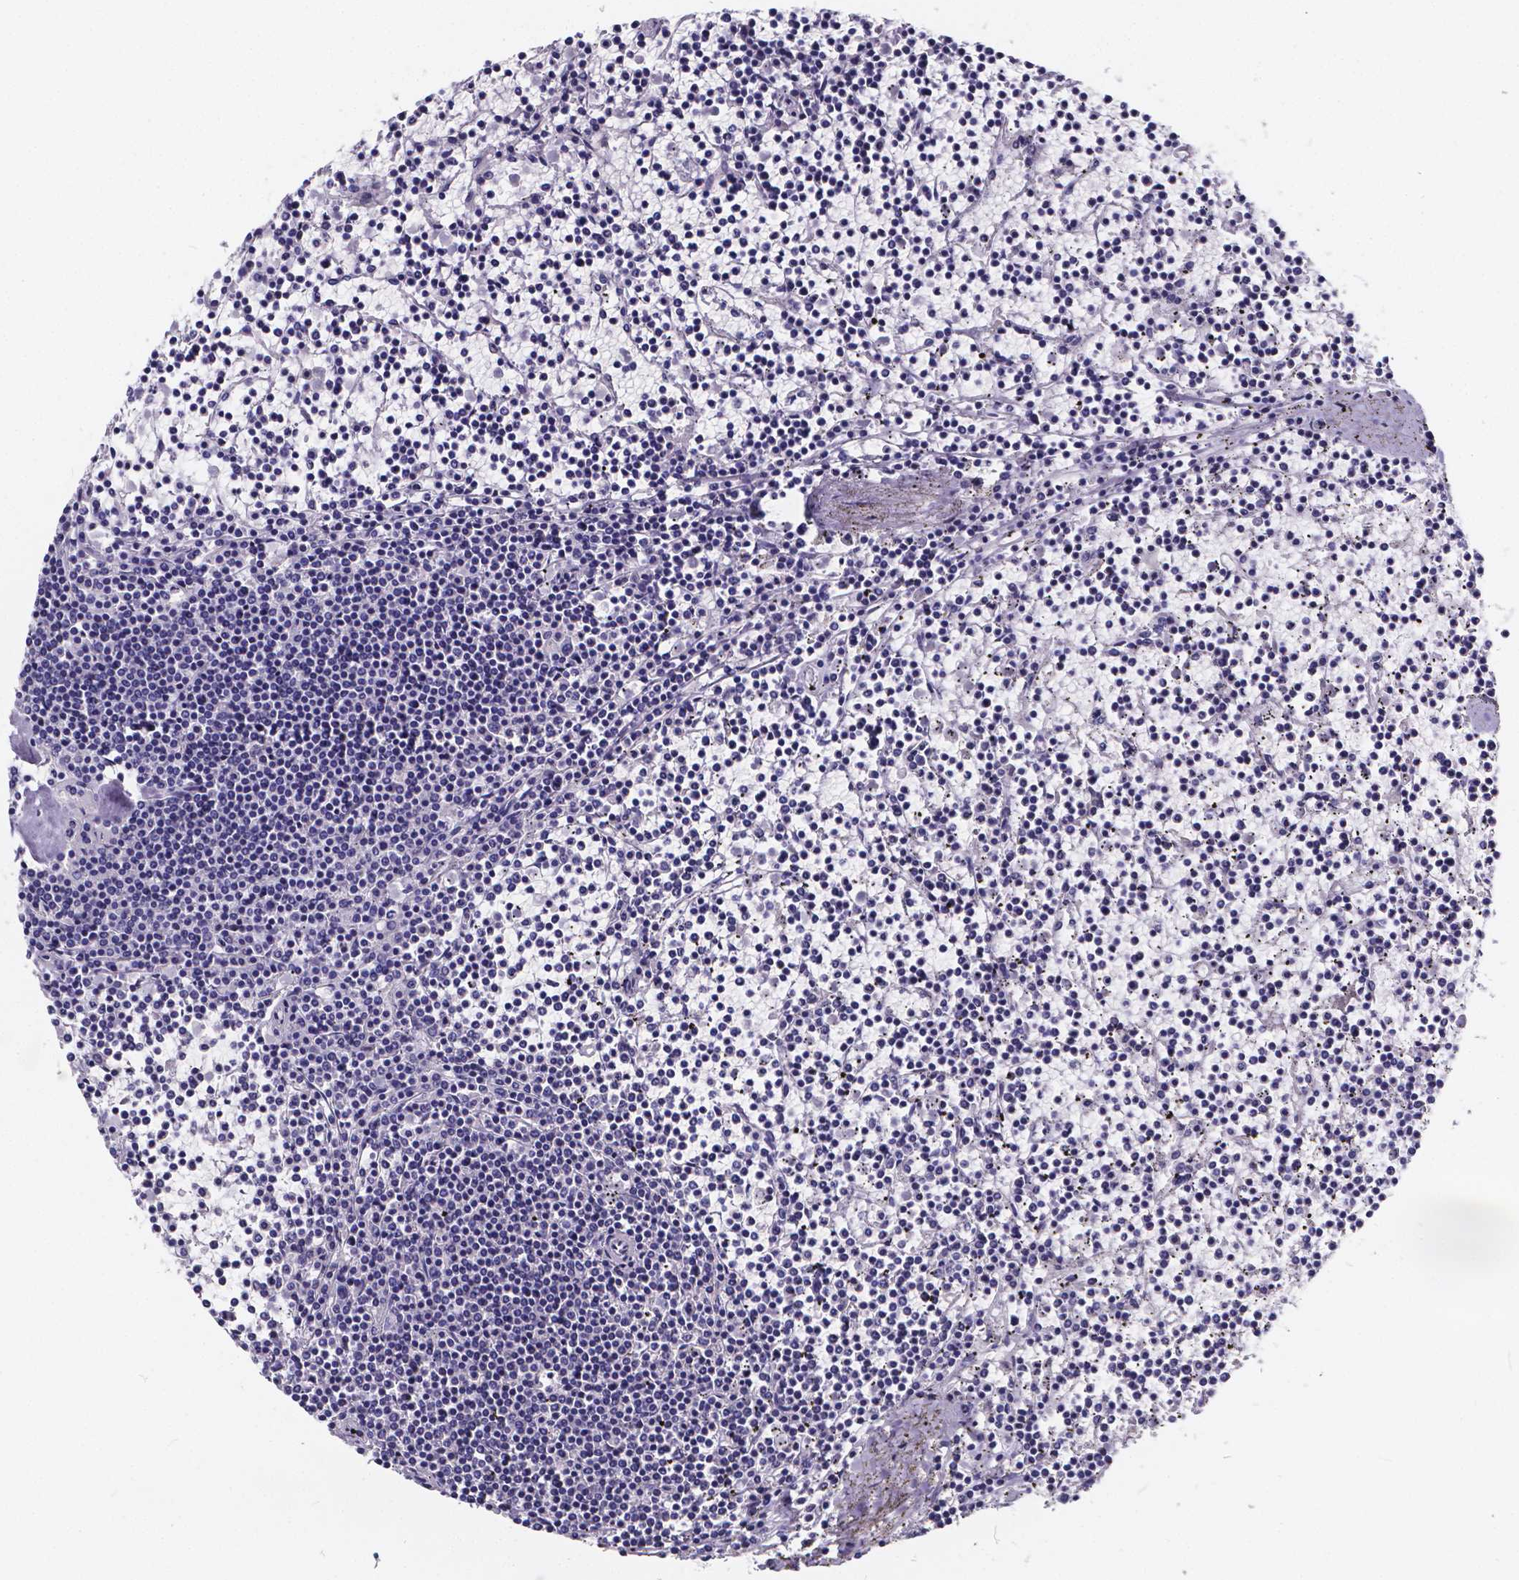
{"staining": {"intensity": "negative", "quantity": "none", "location": "none"}, "tissue": "lymphoma", "cell_type": "Tumor cells", "image_type": "cancer", "snomed": [{"axis": "morphology", "description": "Malignant lymphoma, non-Hodgkin's type, Low grade"}, {"axis": "topography", "description": "Spleen"}], "caption": "Immunohistochemistry (IHC) of human lymphoma demonstrates no positivity in tumor cells.", "gene": "SPEF2", "patient": {"sex": "female", "age": 19}}